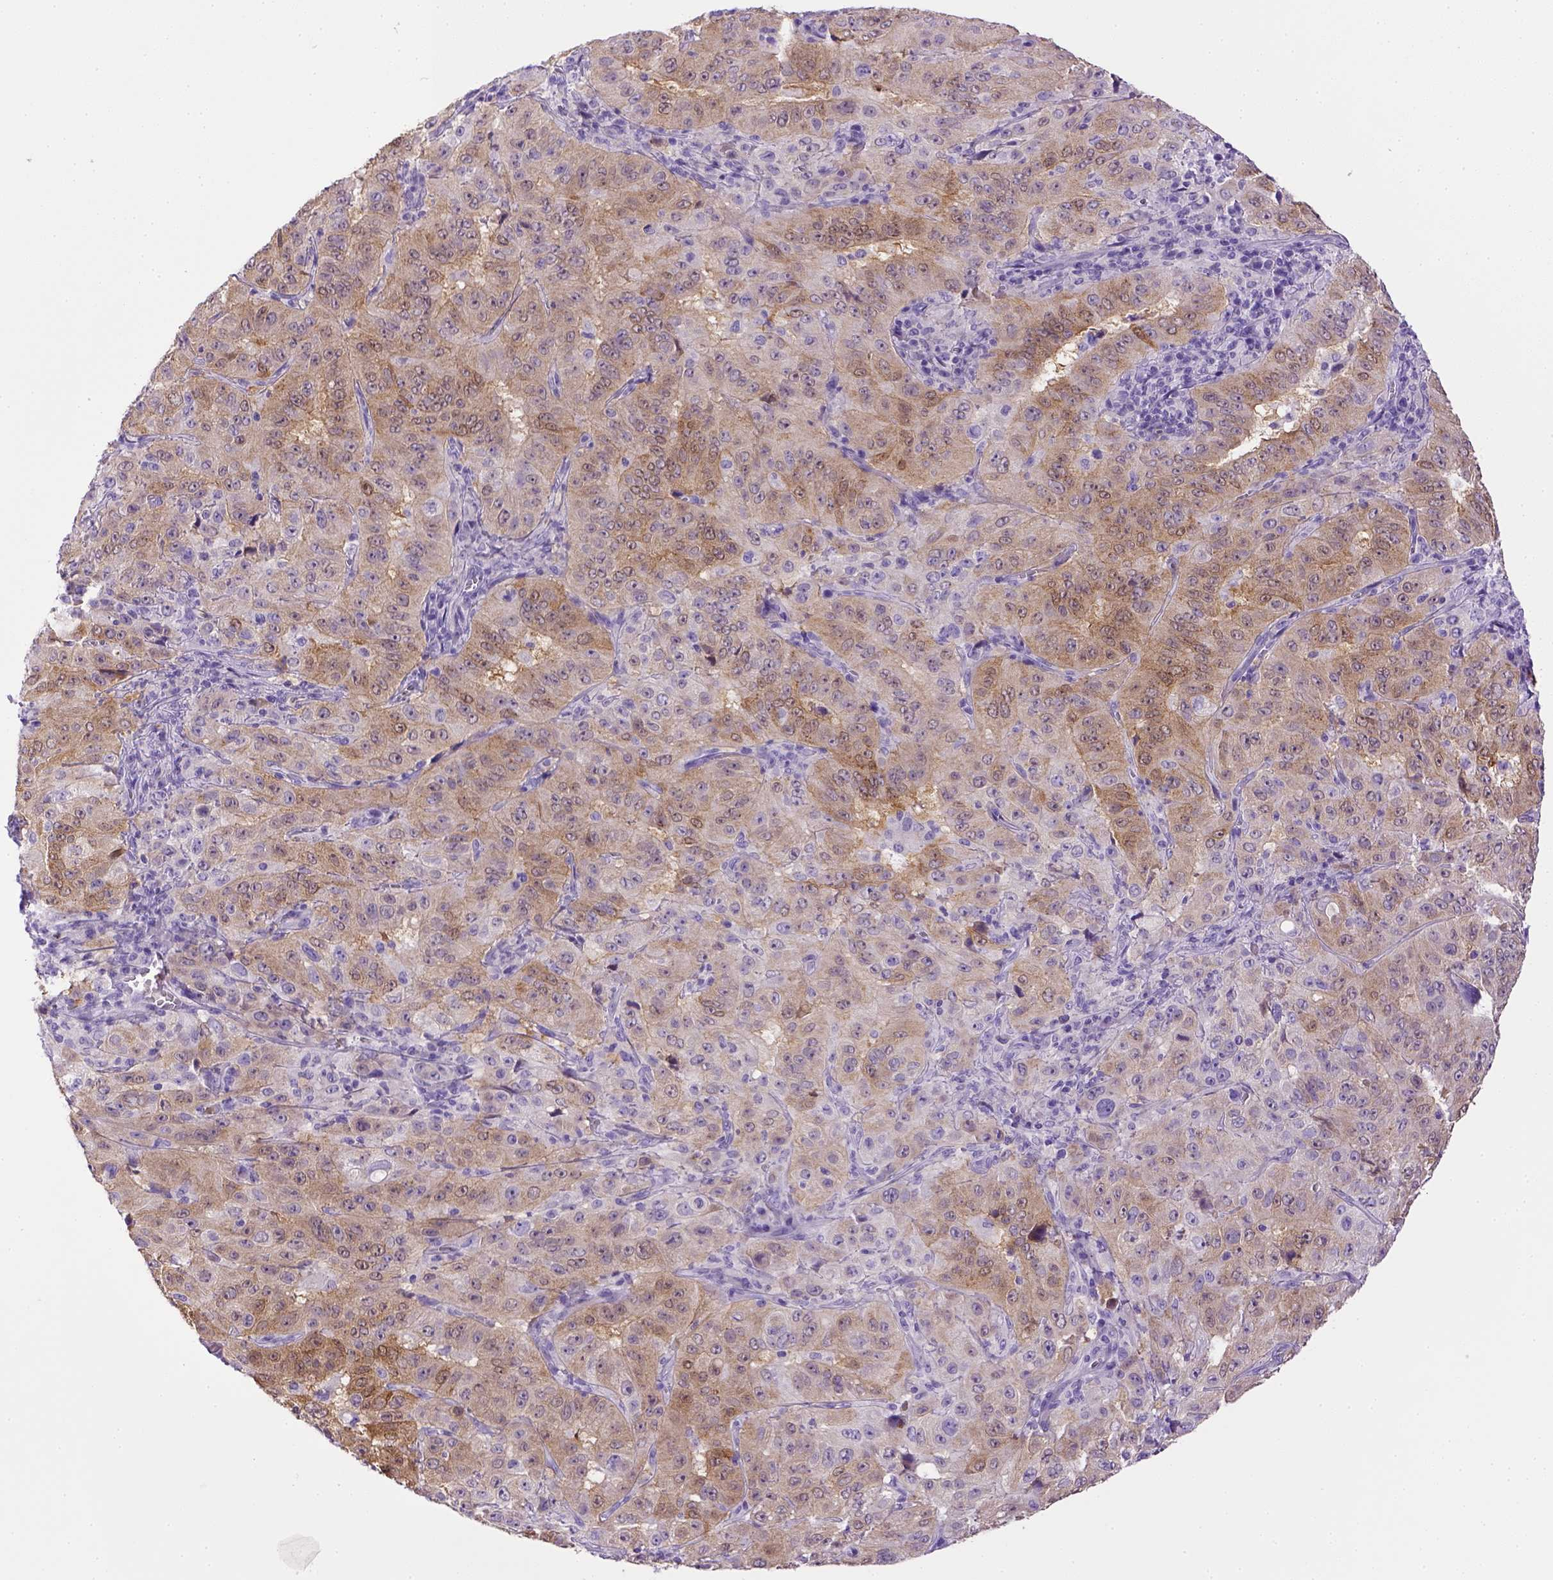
{"staining": {"intensity": "moderate", "quantity": ">75%", "location": "cytoplasmic/membranous"}, "tissue": "pancreatic cancer", "cell_type": "Tumor cells", "image_type": "cancer", "snomed": [{"axis": "morphology", "description": "Adenocarcinoma, NOS"}, {"axis": "topography", "description": "Pancreas"}], "caption": "Pancreatic cancer stained for a protein exhibits moderate cytoplasmic/membranous positivity in tumor cells.", "gene": "BAAT", "patient": {"sex": "male", "age": 63}}